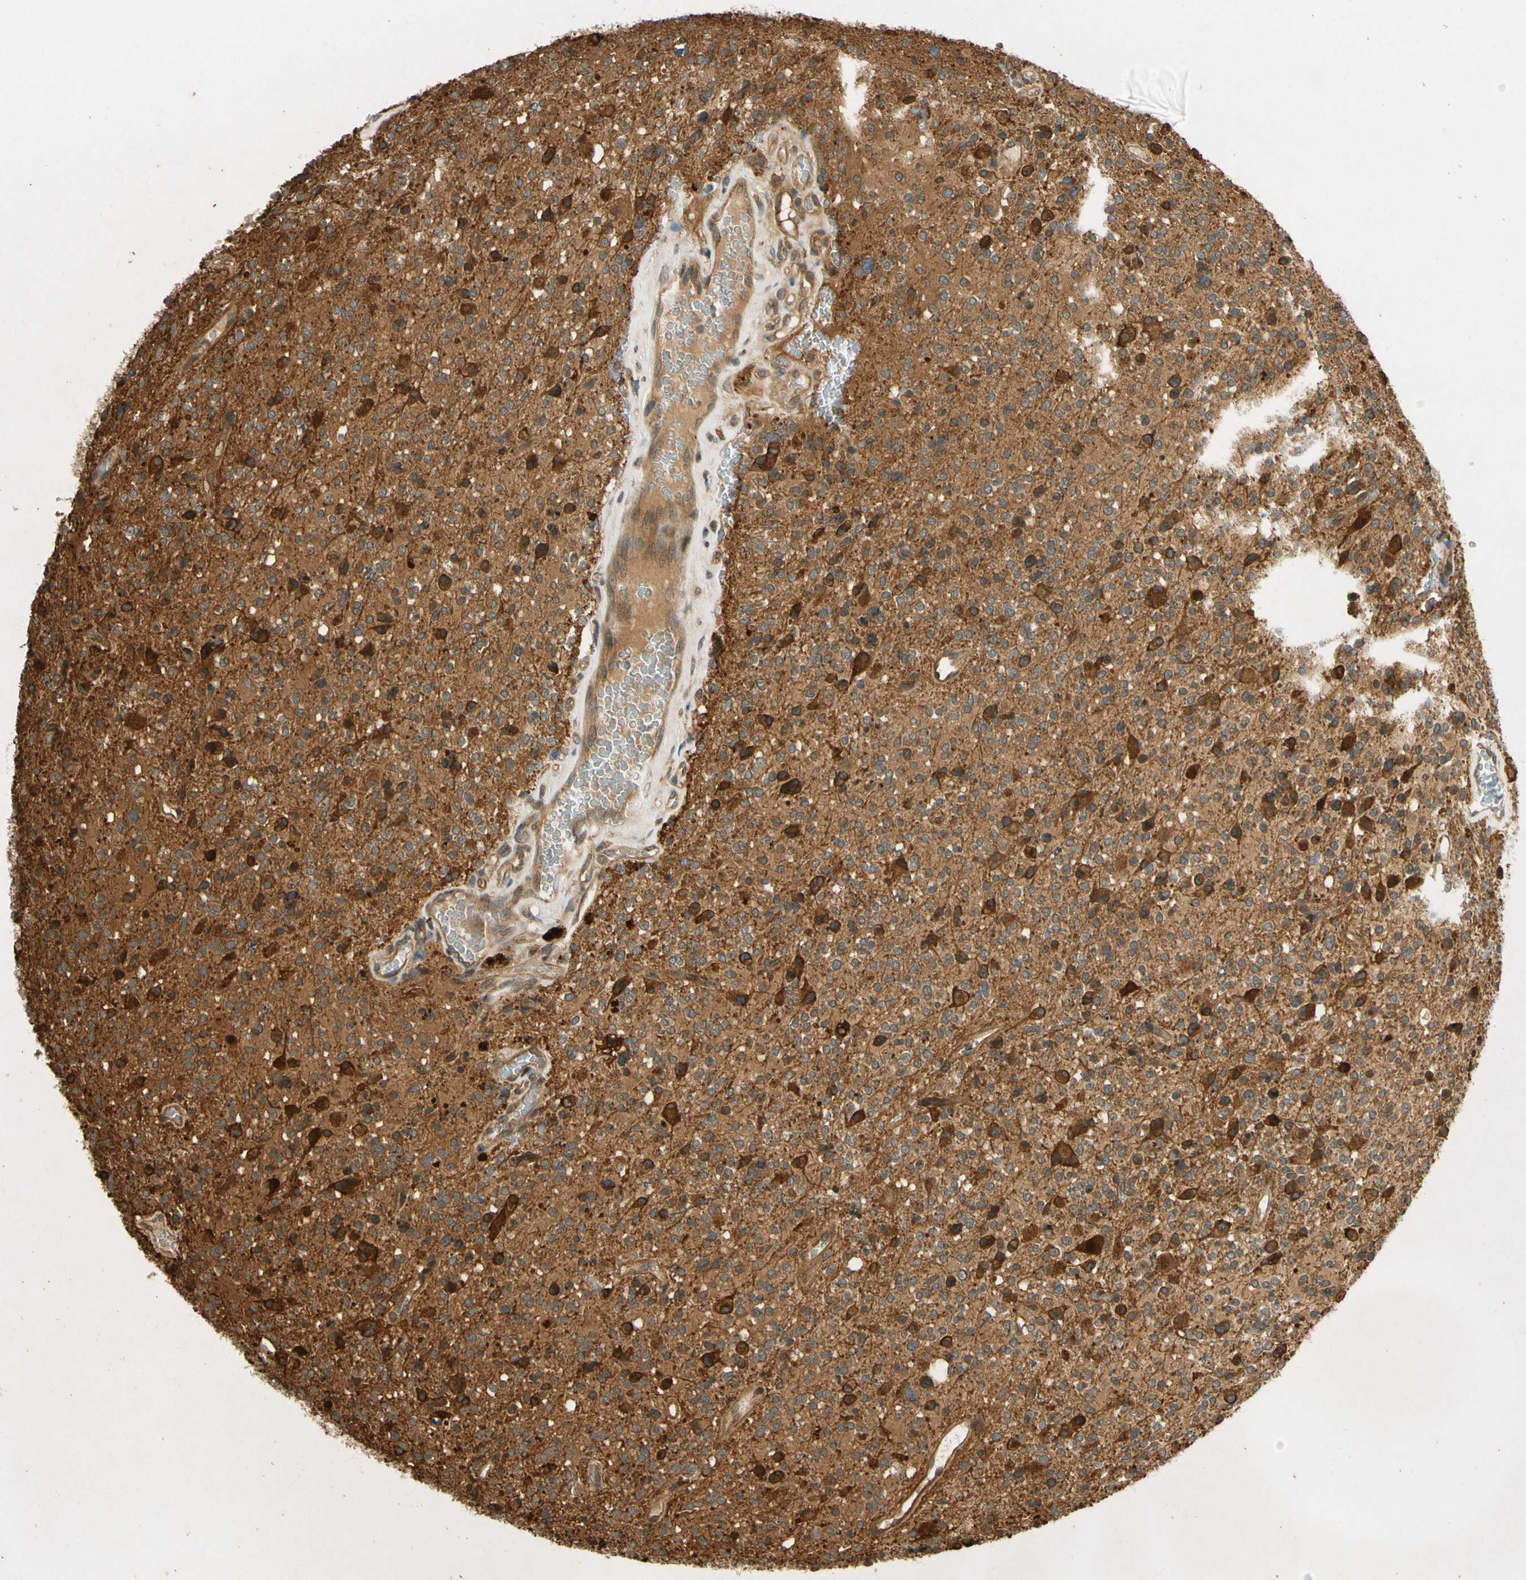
{"staining": {"intensity": "moderate", "quantity": "25%-75%", "location": "cytoplasmic/membranous"}, "tissue": "glioma", "cell_type": "Tumor cells", "image_type": "cancer", "snomed": [{"axis": "morphology", "description": "Glioma, malignant, High grade"}, {"axis": "topography", "description": "Brain"}], "caption": "Human malignant glioma (high-grade) stained with a protein marker demonstrates moderate staining in tumor cells.", "gene": "GATD1", "patient": {"sex": "male", "age": 48}}